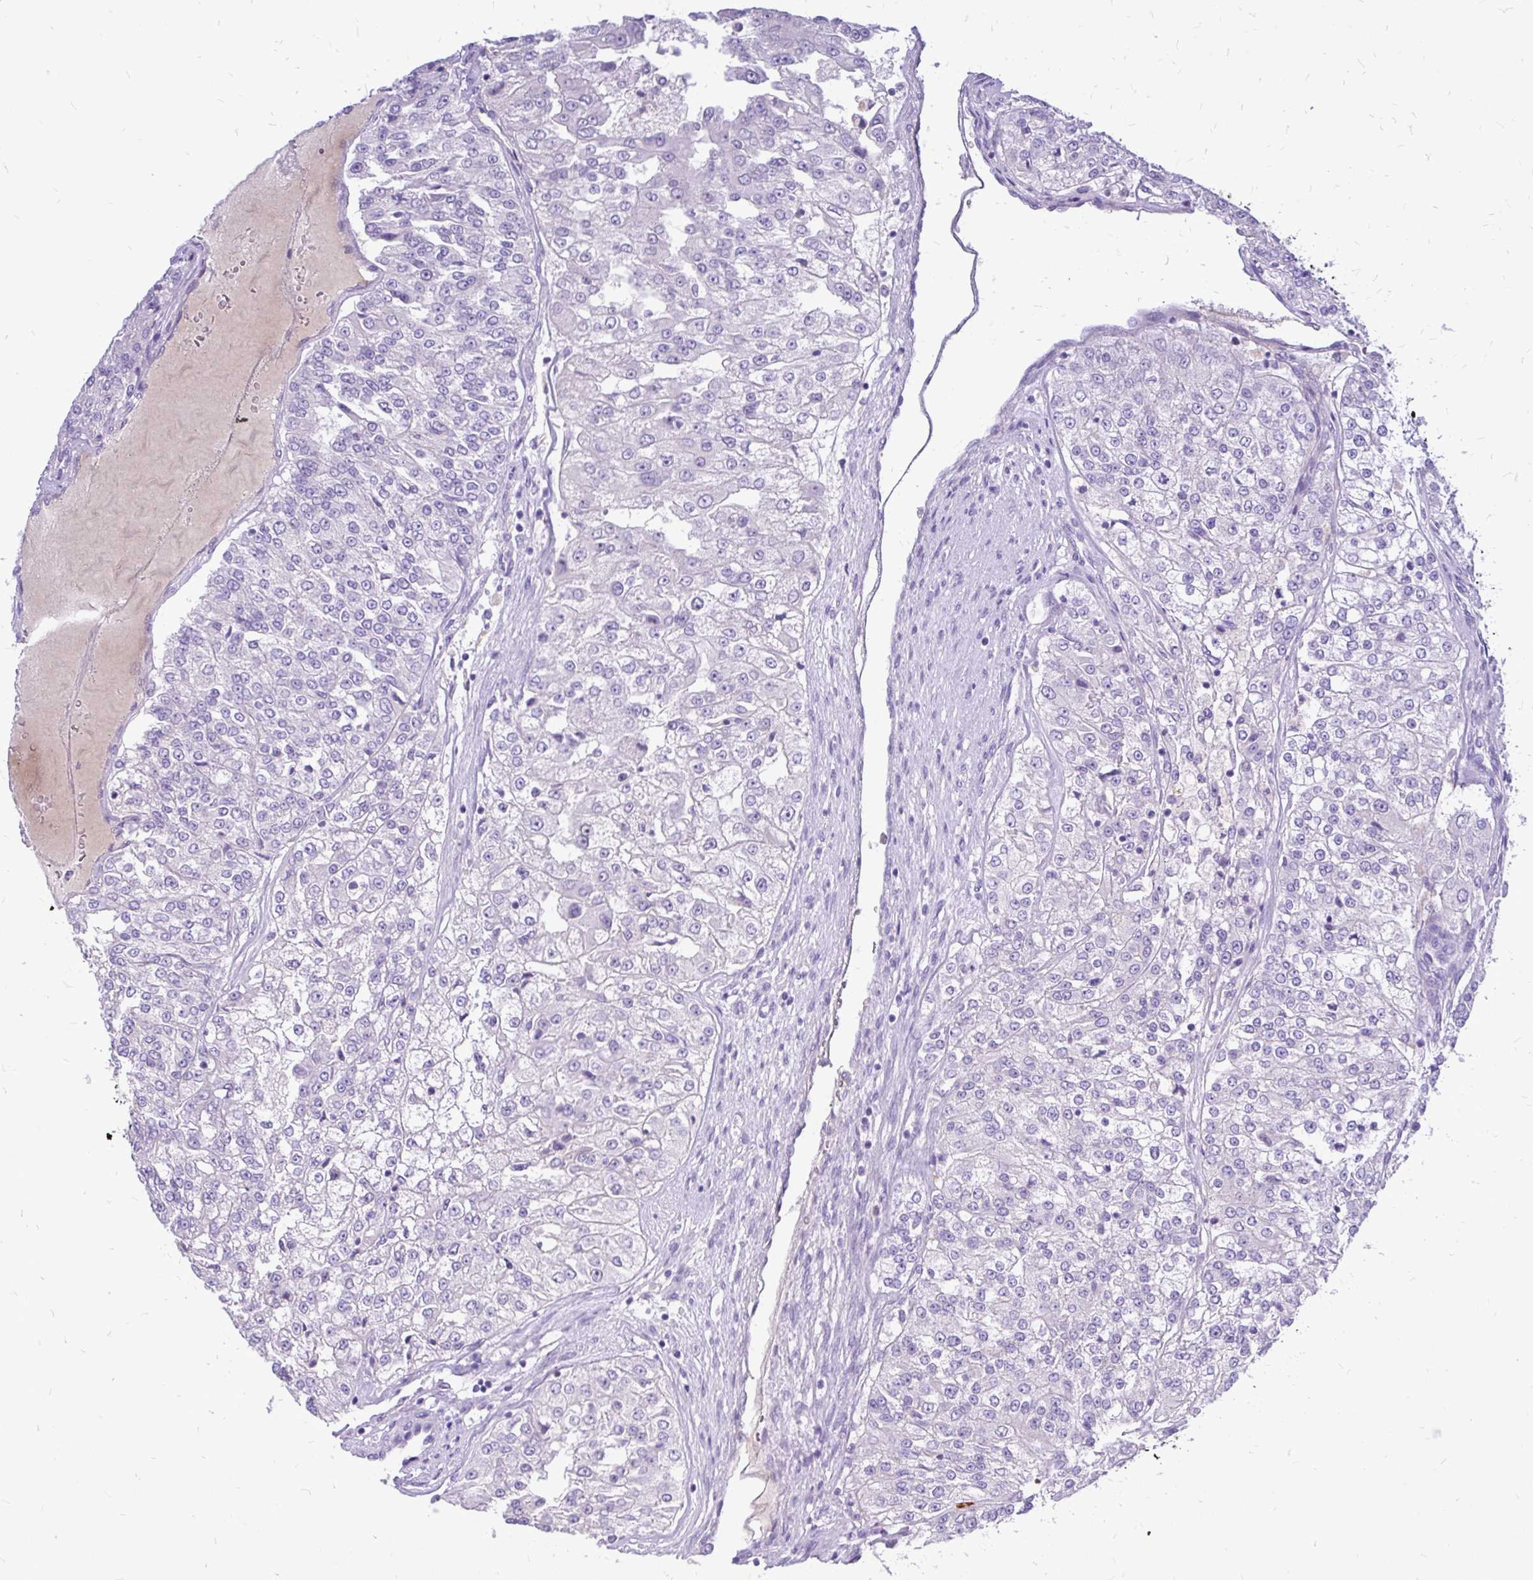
{"staining": {"intensity": "negative", "quantity": "none", "location": "none"}, "tissue": "renal cancer", "cell_type": "Tumor cells", "image_type": "cancer", "snomed": [{"axis": "morphology", "description": "Adenocarcinoma, NOS"}, {"axis": "topography", "description": "Kidney"}], "caption": "Renal cancer stained for a protein using IHC exhibits no expression tumor cells.", "gene": "MAP1LC3A", "patient": {"sex": "female", "age": 63}}